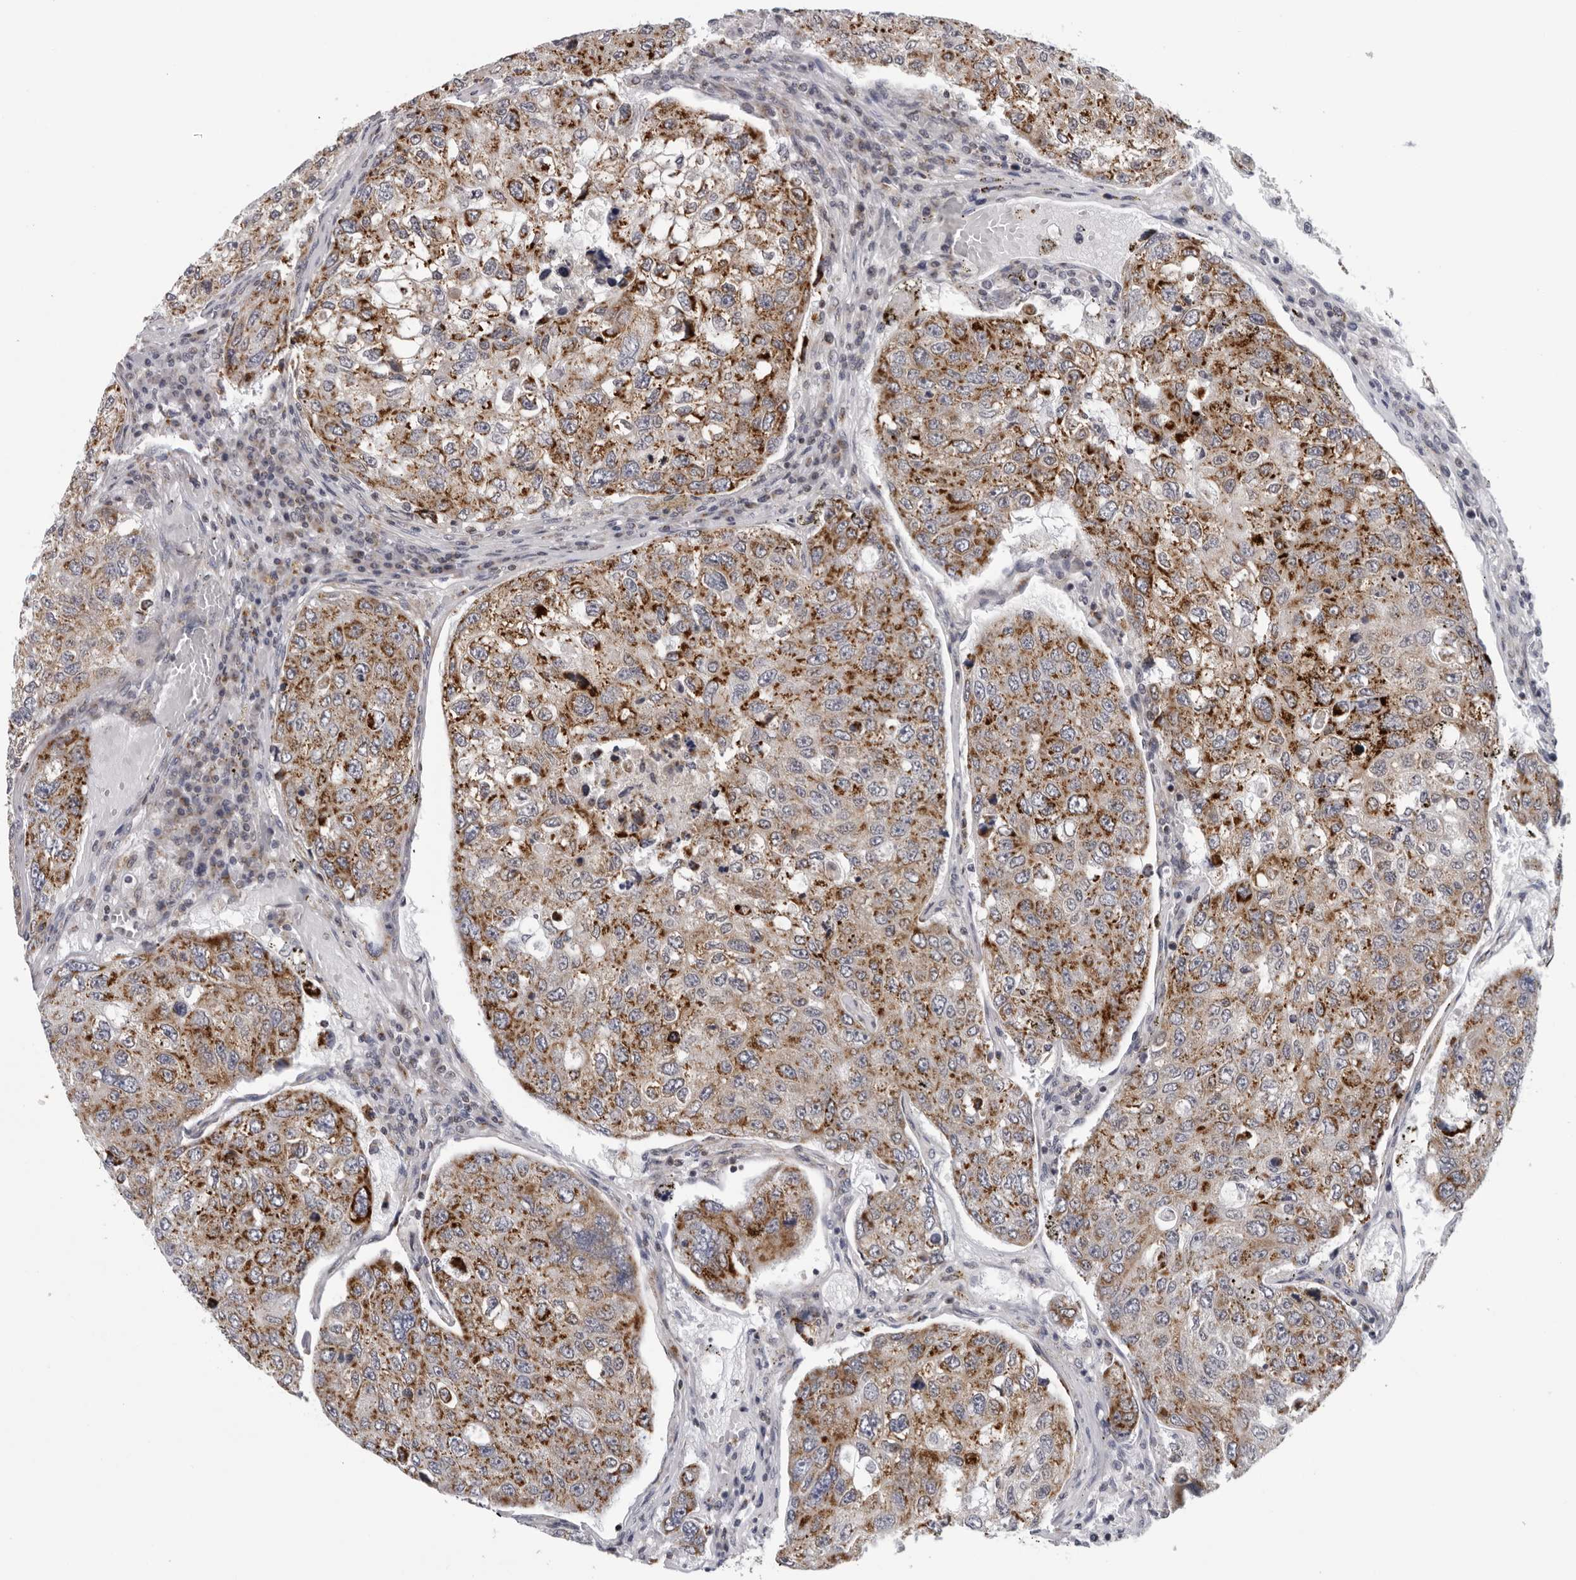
{"staining": {"intensity": "moderate", "quantity": ">75%", "location": "cytoplasmic/membranous"}, "tissue": "urothelial cancer", "cell_type": "Tumor cells", "image_type": "cancer", "snomed": [{"axis": "morphology", "description": "Urothelial carcinoma, High grade"}, {"axis": "topography", "description": "Lymph node"}, {"axis": "topography", "description": "Urinary bladder"}], "caption": "Moderate cytoplasmic/membranous protein expression is present in about >75% of tumor cells in urothelial cancer.", "gene": "CPT2", "patient": {"sex": "male", "age": 51}}